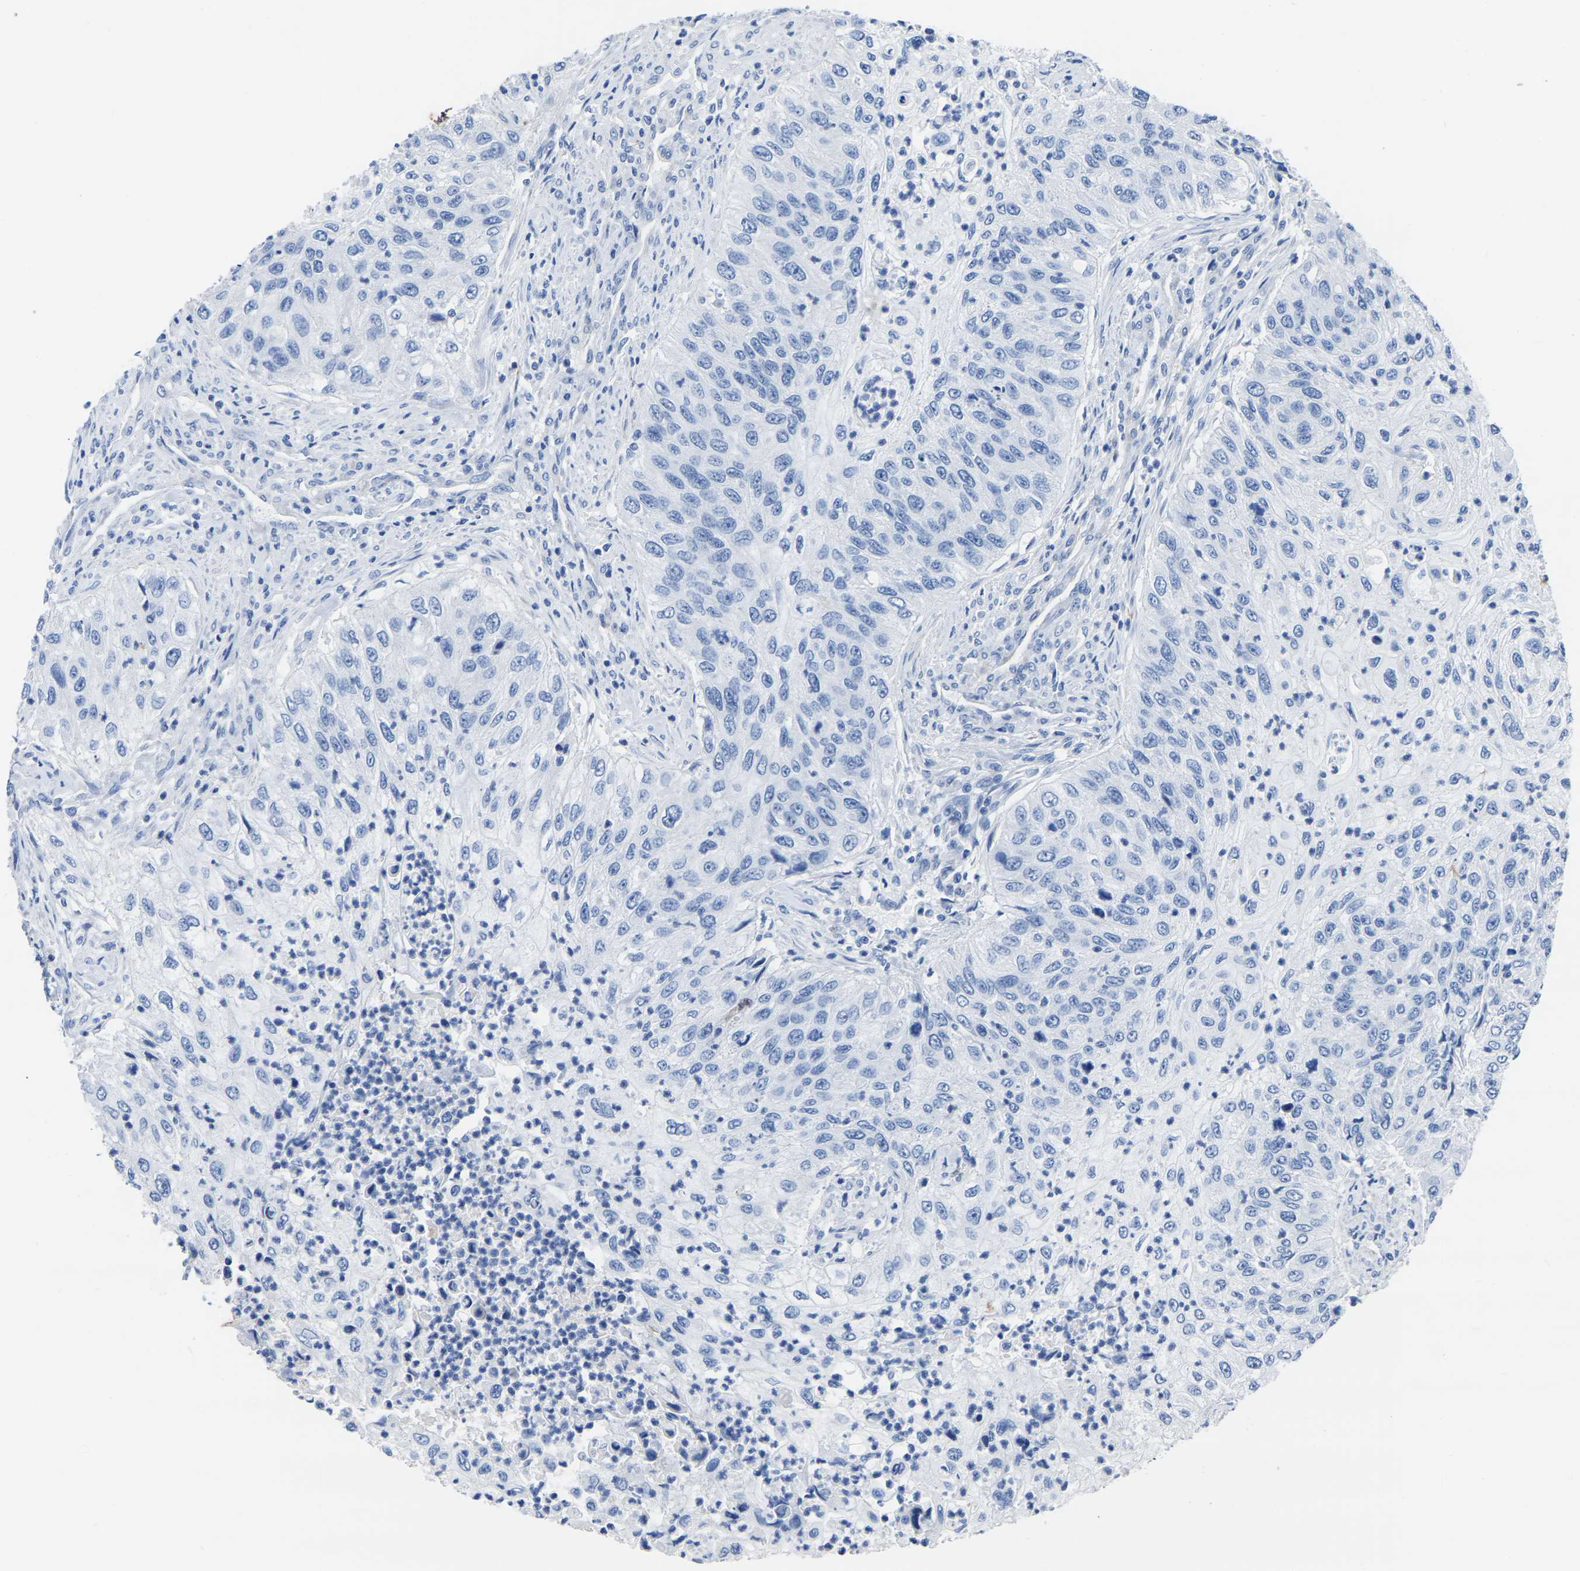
{"staining": {"intensity": "negative", "quantity": "none", "location": "none"}, "tissue": "urothelial cancer", "cell_type": "Tumor cells", "image_type": "cancer", "snomed": [{"axis": "morphology", "description": "Urothelial carcinoma, High grade"}, {"axis": "topography", "description": "Urinary bladder"}], "caption": "Immunohistochemical staining of urothelial cancer displays no significant positivity in tumor cells.", "gene": "SLC45A3", "patient": {"sex": "female", "age": 60}}